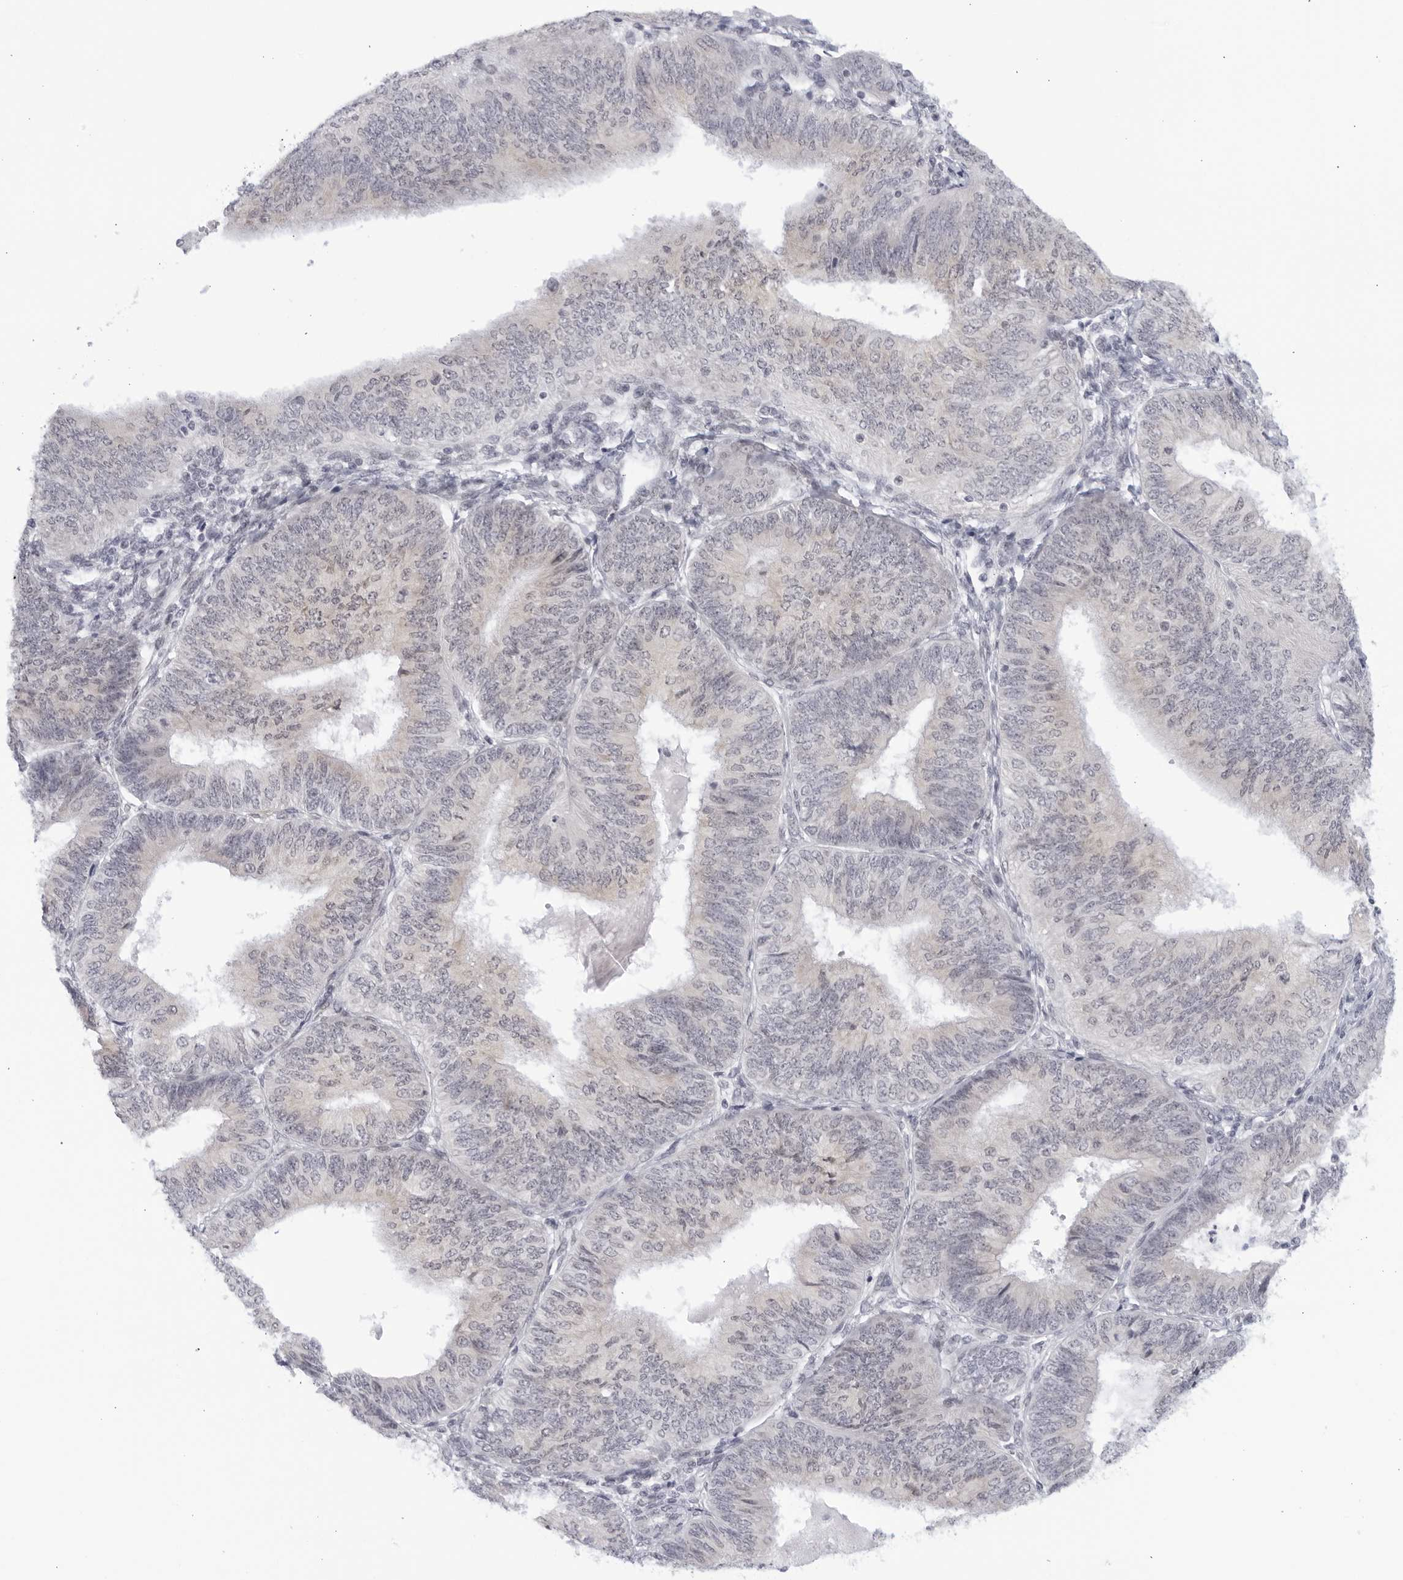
{"staining": {"intensity": "negative", "quantity": "none", "location": "none"}, "tissue": "endometrial cancer", "cell_type": "Tumor cells", "image_type": "cancer", "snomed": [{"axis": "morphology", "description": "Adenocarcinoma, NOS"}, {"axis": "topography", "description": "Endometrium"}], "caption": "Tumor cells show no significant protein staining in endometrial adenocarcinoma. (Brightfield microscopy of DAB (3,3'-diaminobenzidine) IHC at high magnification).", "gene": "WDTC1", "patient": {"sex": "female", "age": 58}}